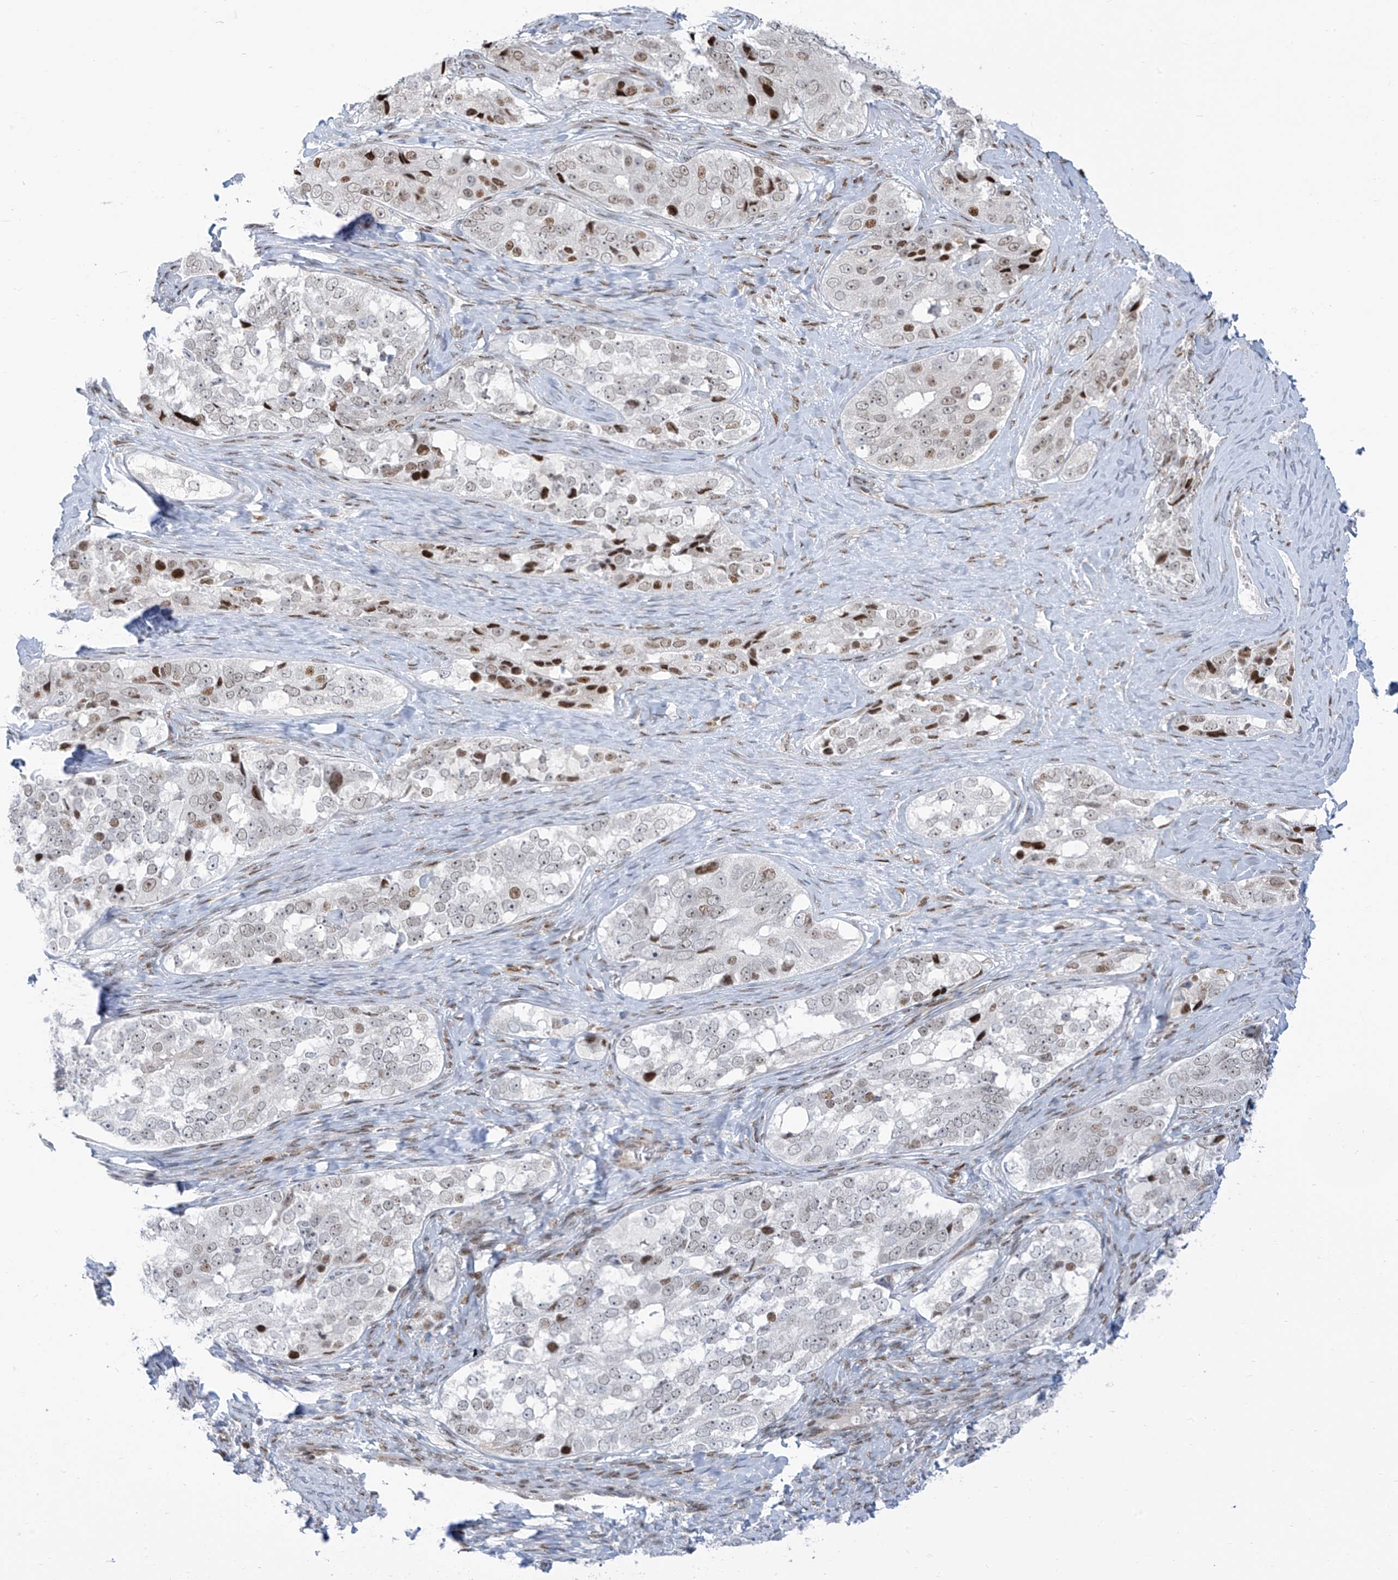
{"staining": {"intensity": "moderate", "quantity": "25%-75%", "location": "nuclear"}, "tissue": "ovarian cancer", "cell_type": "Tumor cells", "image_type": "cancer", "snomed": [{"axis": "morphology", "description": "Carcinoma, endometroid"}, {"axis": "topography", "description": "Ovary"}], "caption": "Human ovarian cancer stained for a protein (brown) reveals moderate nuclear positive staining in approximately 25%-75% of tumor cells.", "gene": "LIN9", "patient": {"sex": "female", "age": 51}}